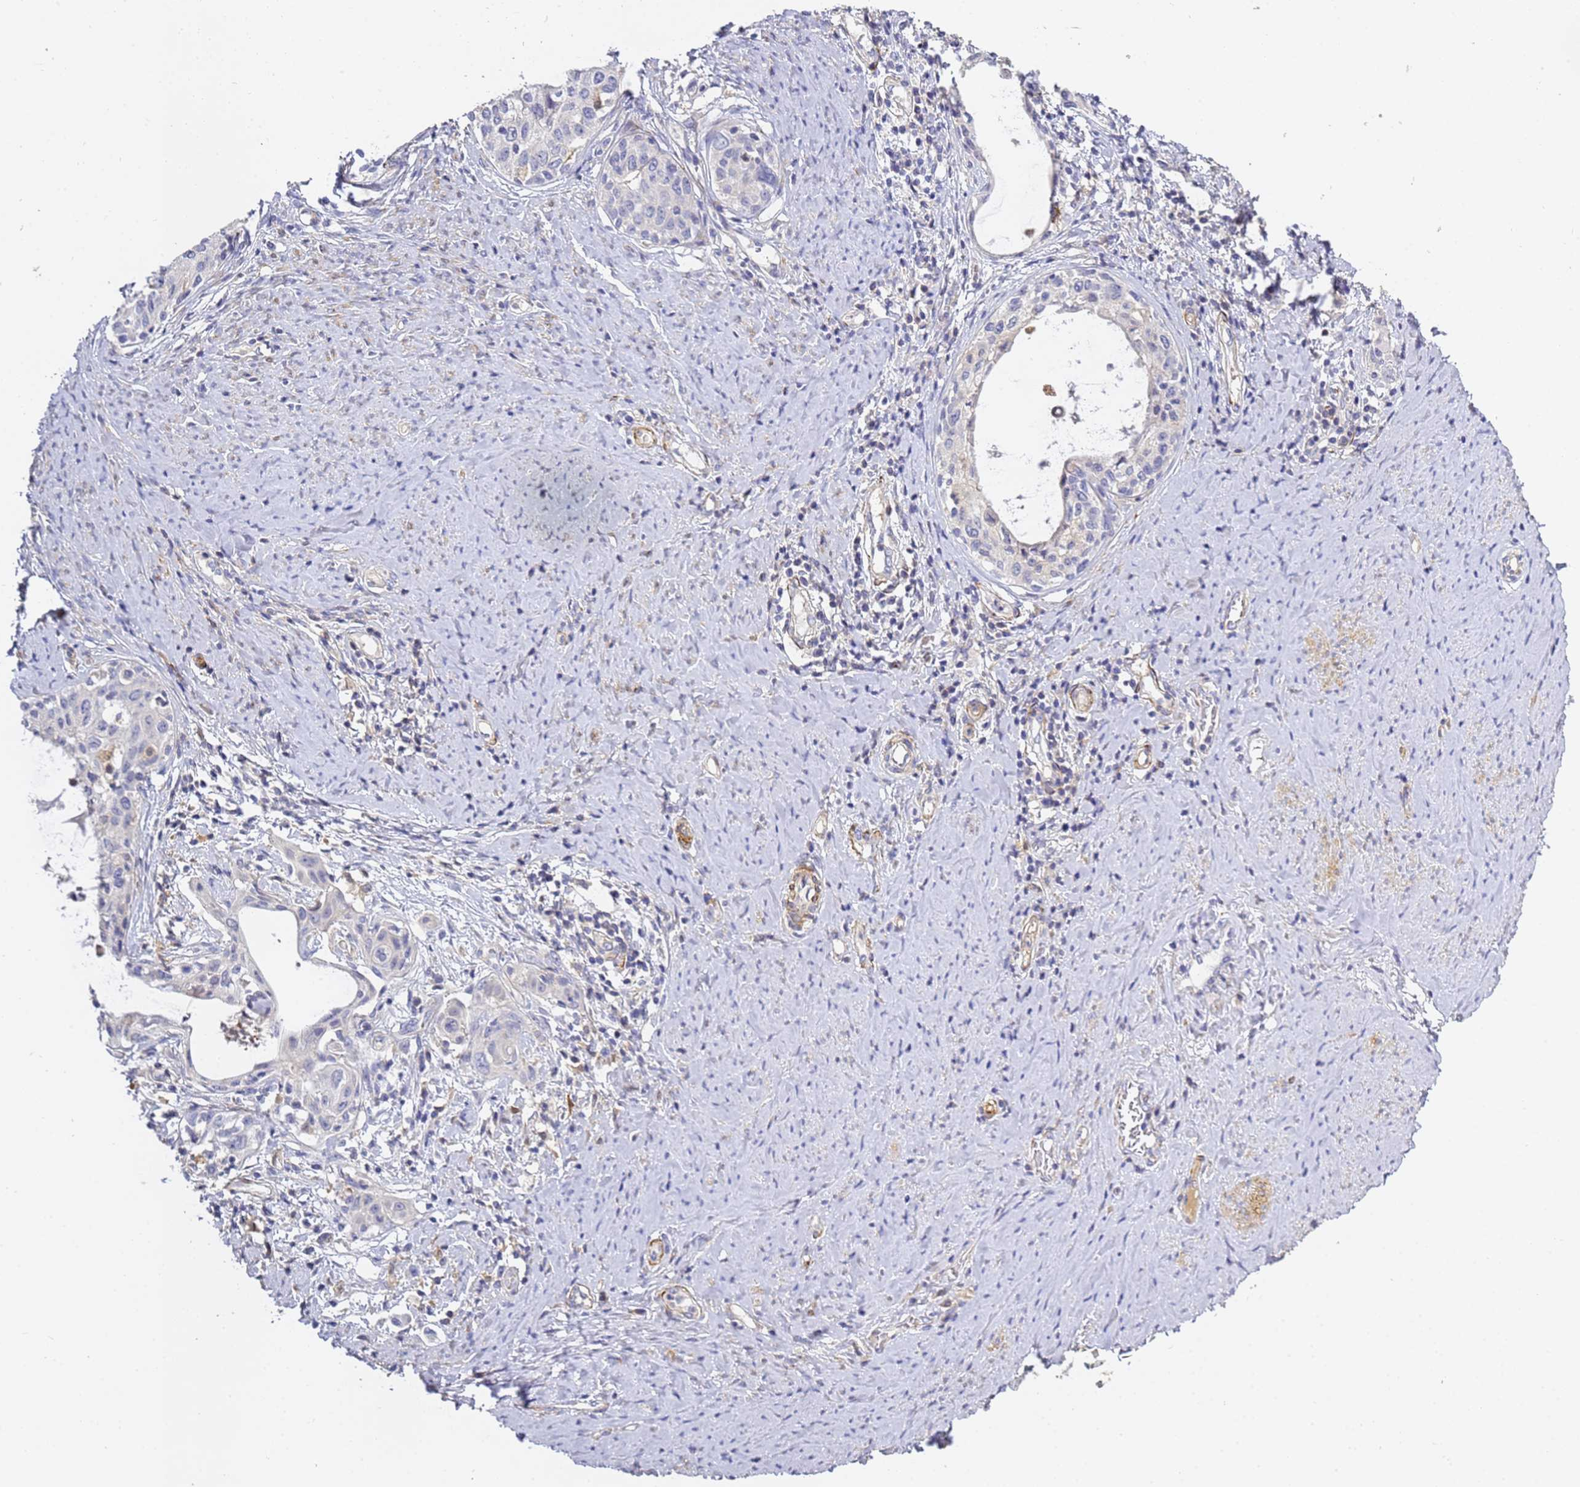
{"staining": {"intensity": "negative", "quantity": "none", "location": "none"}, "tissue": "cervical cancer", "cell_type": "Tumor cells", "image_type": "cancer", "snomed": [{"axis": "morphology", "description": "Squamous cell carcinoma, NOS"}, {"axis": "morphology", "description": "Adenocarcinoma, NOS"}, {"axis": "topography", "description": "Cervix"}], "caption": "The photomicrograph displays no staining of tumor cells in cervical adenocarcinoma.", "gene": "CFH", "patient": {"sex": "female", "age": 52}}